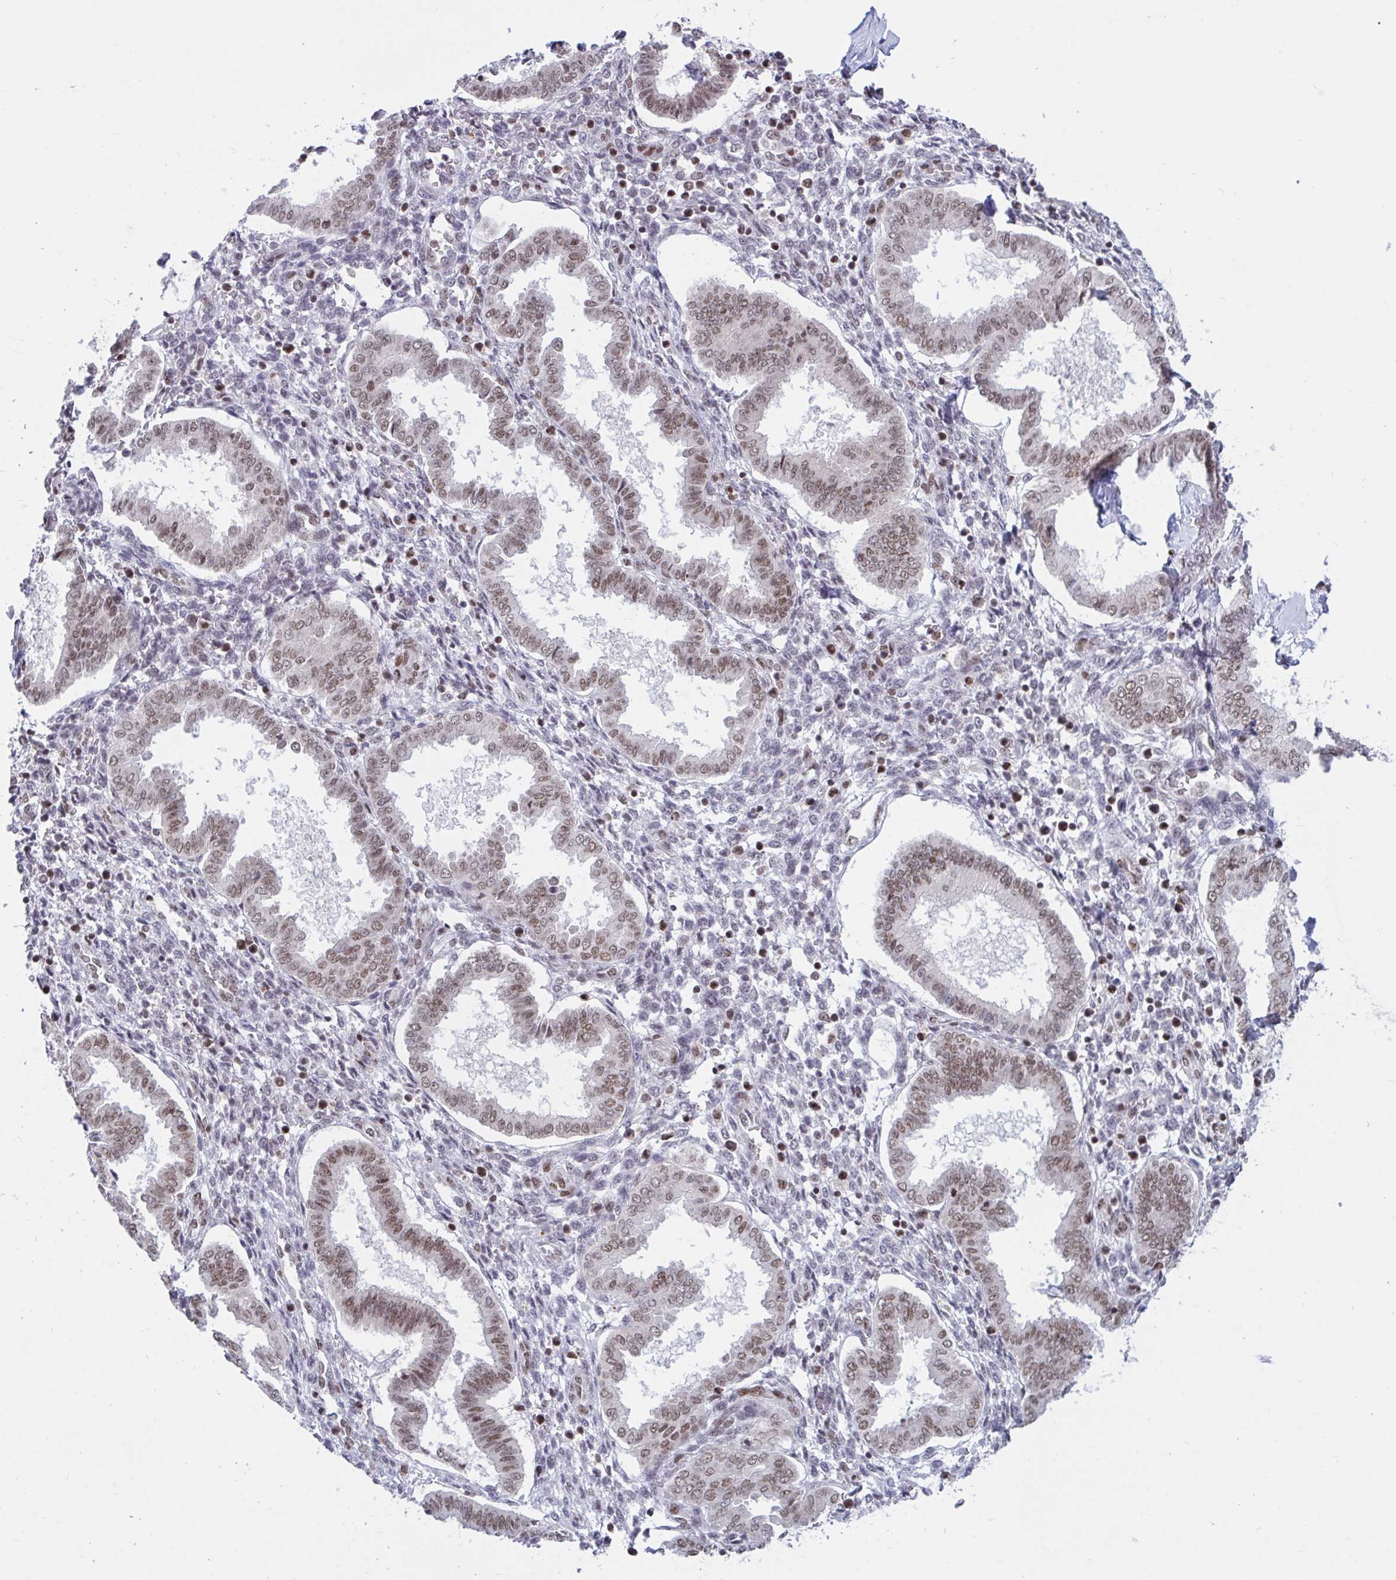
{"staining": {"intensity": "moderate", "quantity": "<25%", "location": "nuclear"}, "tissue": "endometrium", "cell_type": "Cells in endometrial stroma", "image_type": "normal", "snomed": [{"axis": "morphology", "description": "Normal tissue, NOS"}, {"axis": "topography", "description": "Endometrium"}], "caption": "Immunohistochemistry (IHC) micrograph of normal human endometrium stained for a protein (brown), which demonstrates low levels of moderate nuclear expression in about <25% of cells in endometrial stroma.", "gene": "PHF10", "patient": {"sex": "female", "age": 24}}